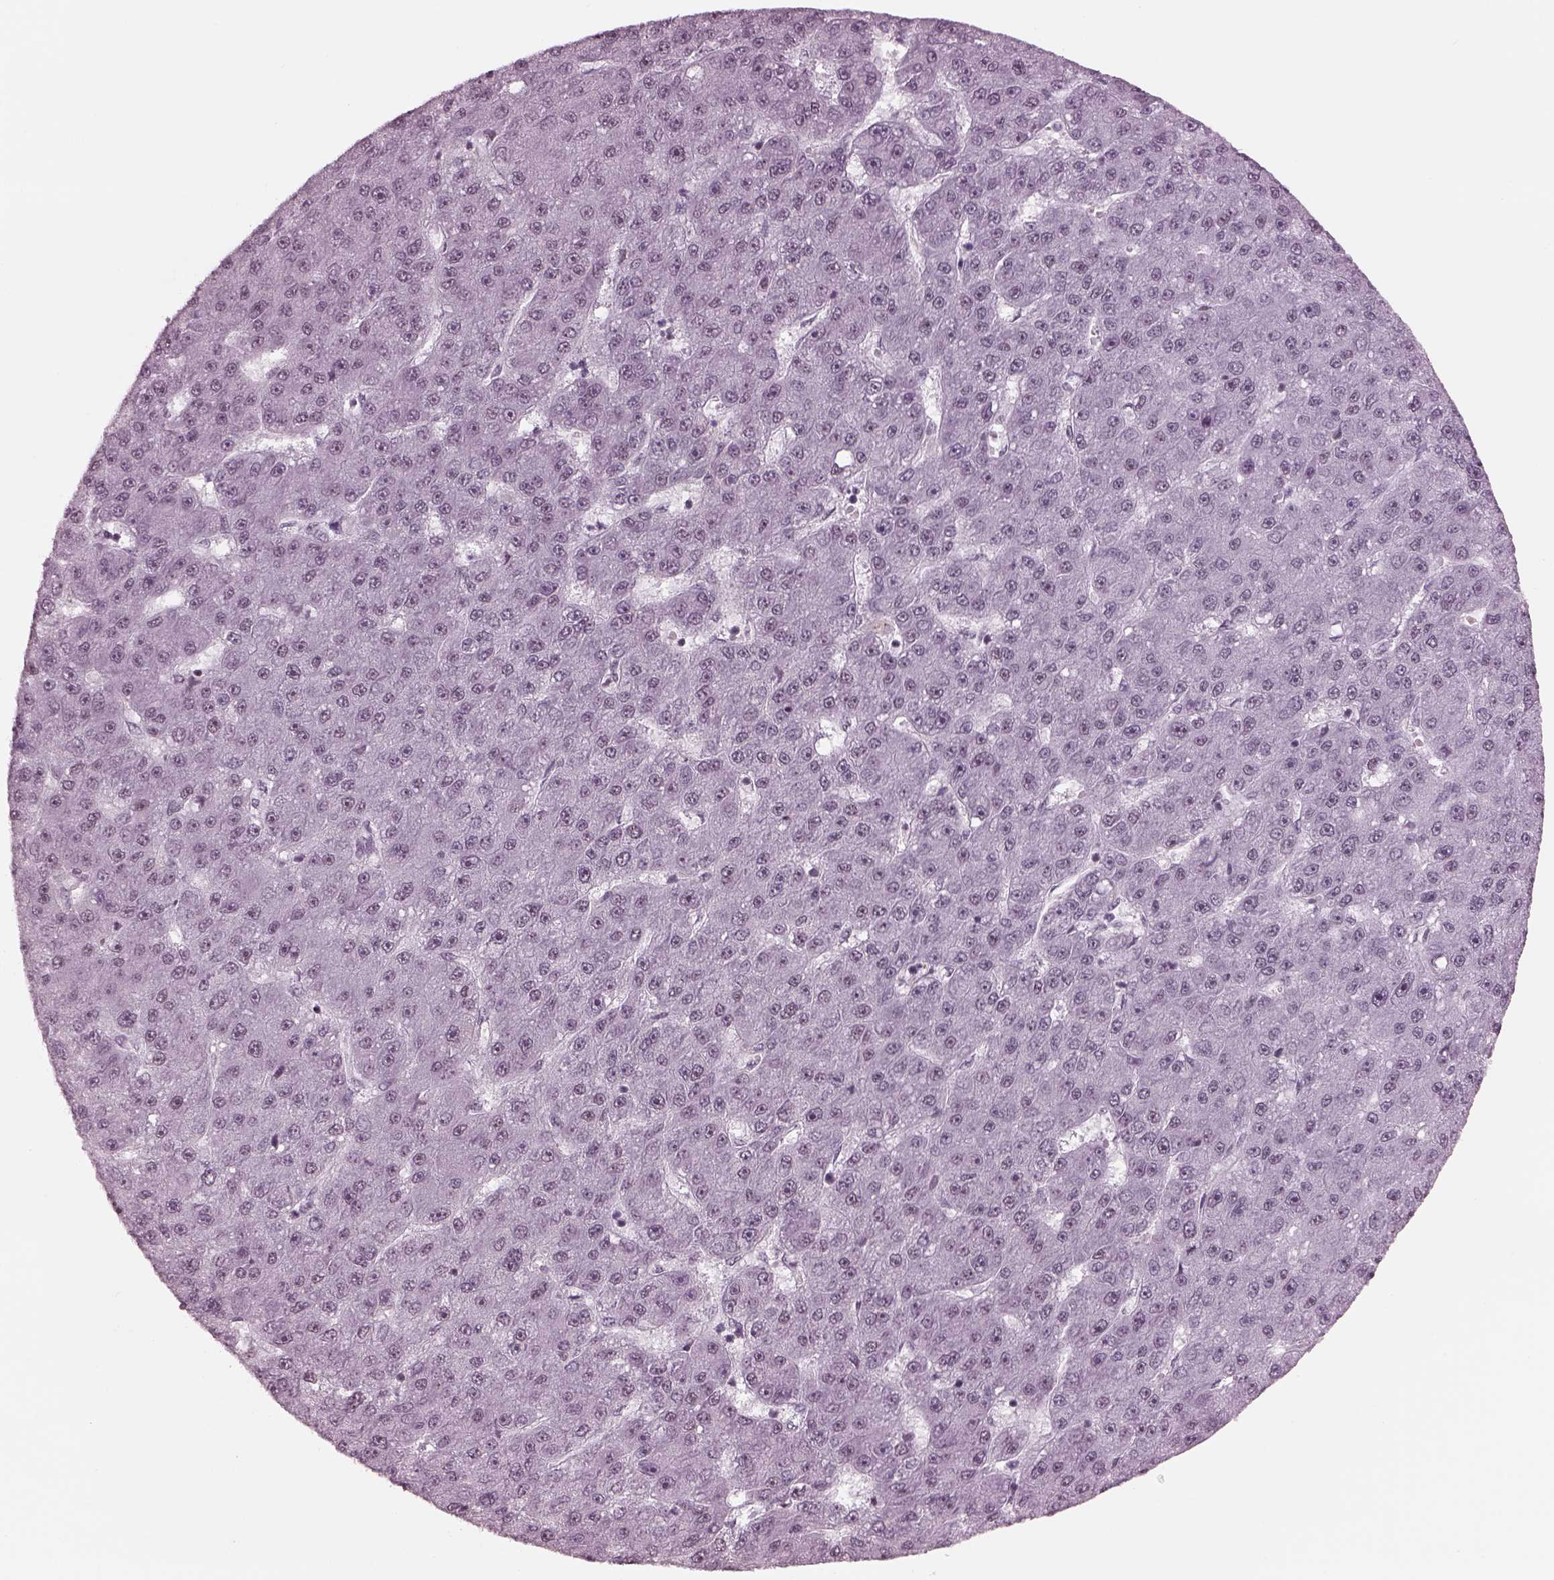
{"staining": {"intensity": "negative", "quantity": "none", "location": "none"}, "tissue": "liver cancer", "cell_type": "Tumor cells", "image_type": "cancer", "snomed": [{"axis": "morphology", "description": "Carcinoma, Hepatocellular, NOS"}, {"axis": "topography", "description": "Liver"}], "caption": "There is no significant expression in tumor cells of liver cancer.", "gene": "RUVBL2", "patient": {"sex": "male", "age": 67}}